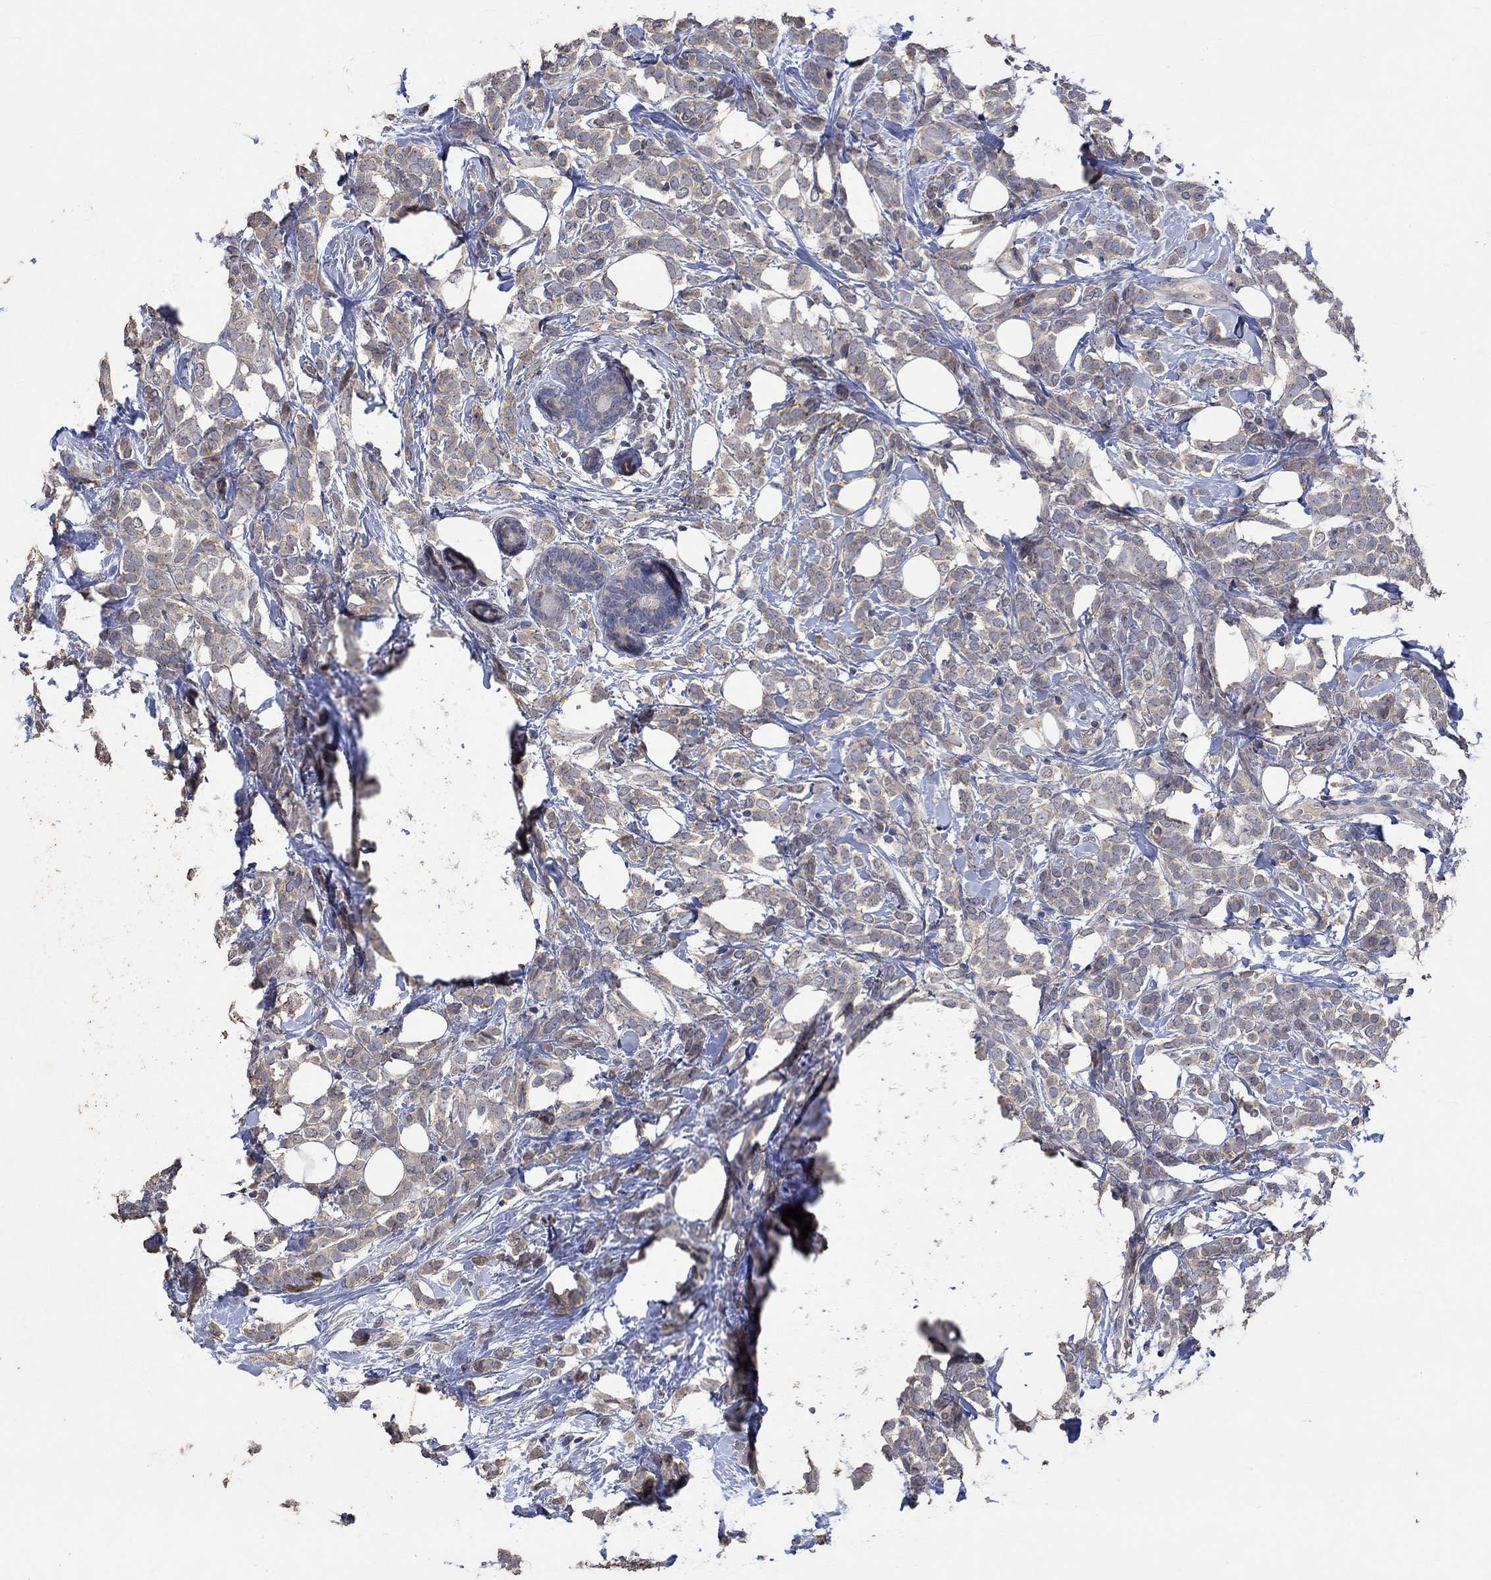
{"staining": {"intensity": "weak", "quantity": ">75%", "location": "cytoplasmic/membranous"}, "tissue": "breast cancer", "cell_type": "Tumor cells", "image_type": "cancer", "snomed": [{"axis": "morphology", "description": "Lobular carcinoma"}, {"axis": "topography", "description": "Breast"}], "caption": "Breast lobular carcinoma stained with a brown dye demonstrates weak cytoplasmic/membranous positive positivity in approximately >75% of tumor cells.", "gene": "PTPN20", "patient": {"sex": "female", "age": 49}}